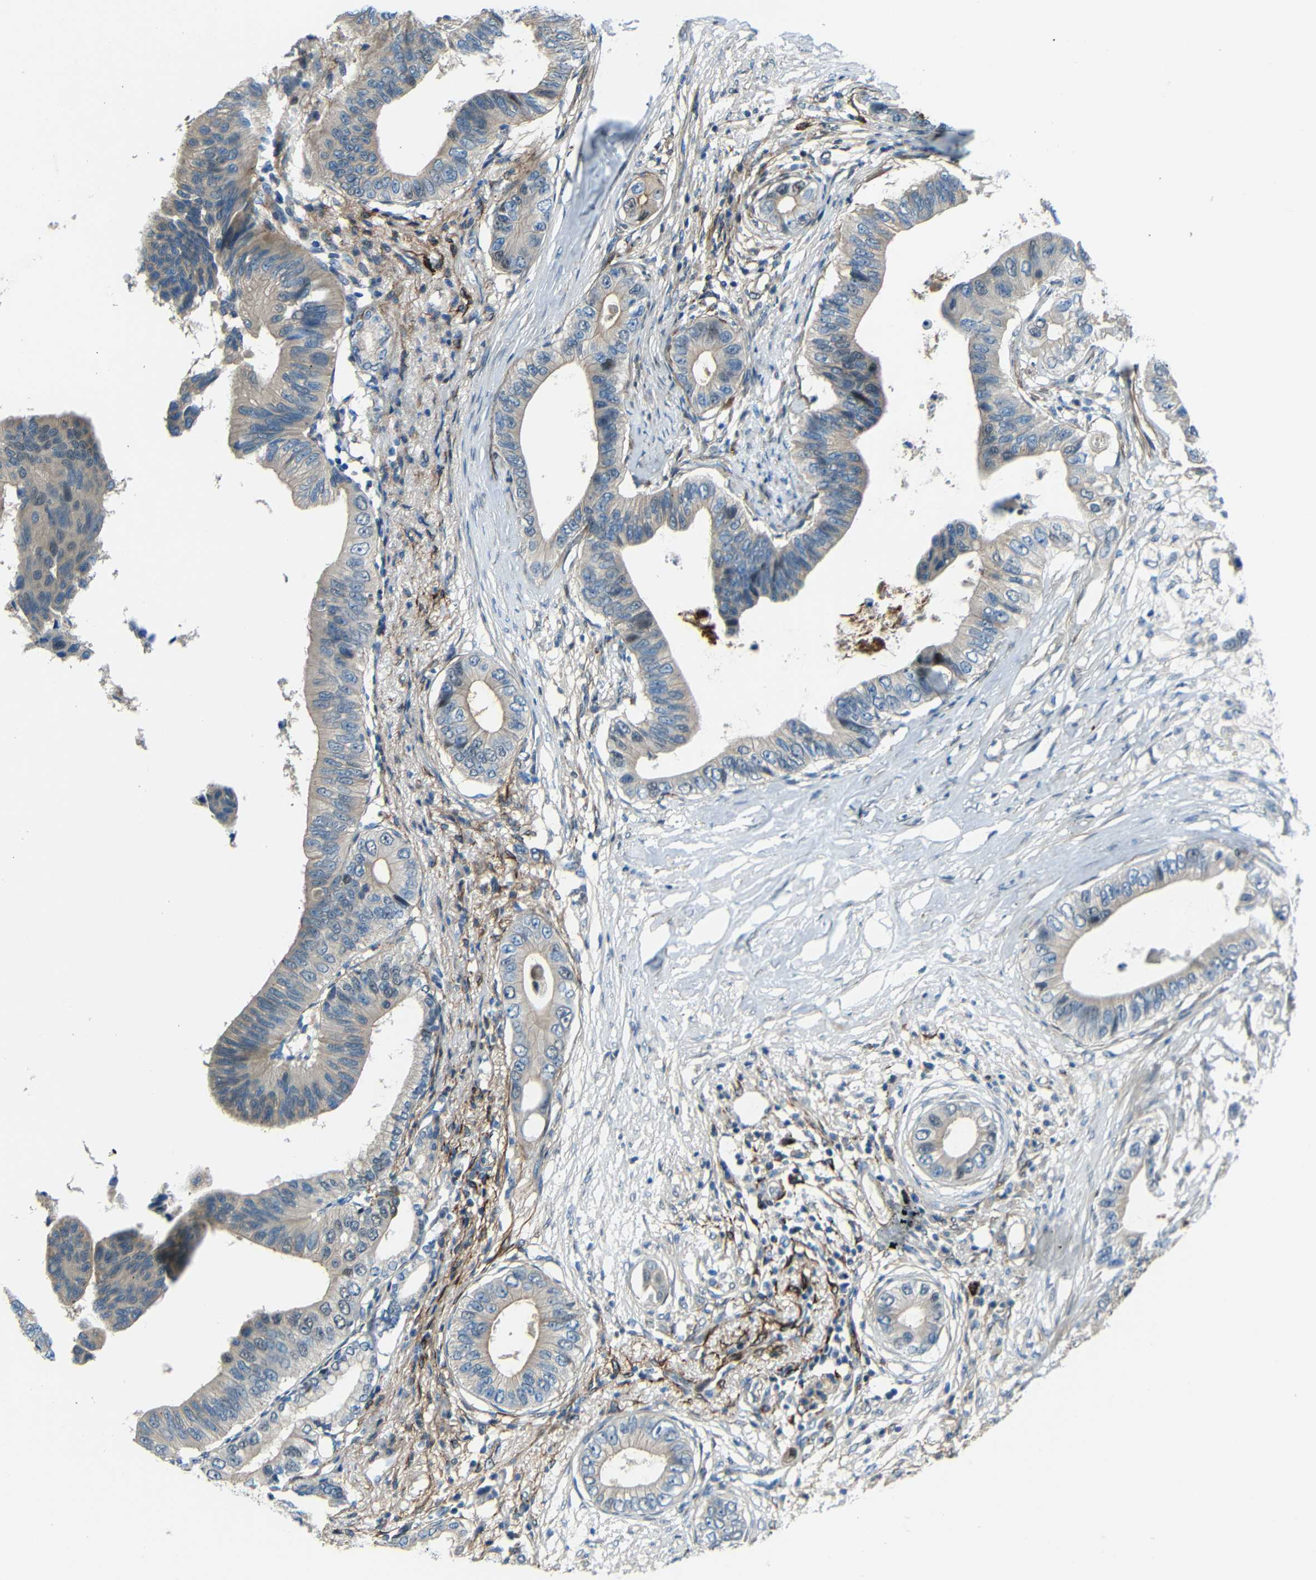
{"staining": {"intensity": "weak", "quantity": ">75%", "location": "cytoplasmic/membranous"}, "tissue": "pancreatic cancer", "cell_type": "Tumor cells", "image_type": "cancer", "snomed": [{"axis": "morphology", "description": "Adenocarcinoma, NOS"}, {"axis": "topography", "description": "Pancreas"}], "caption": "The immunohistochemical stain shows weak cytoplasmic/membranous expression in tumor cells of pancreatic adenocarcinoma tissue.", "gene": "DCLK1", "patient": {"sex": "male", "age": 77}}